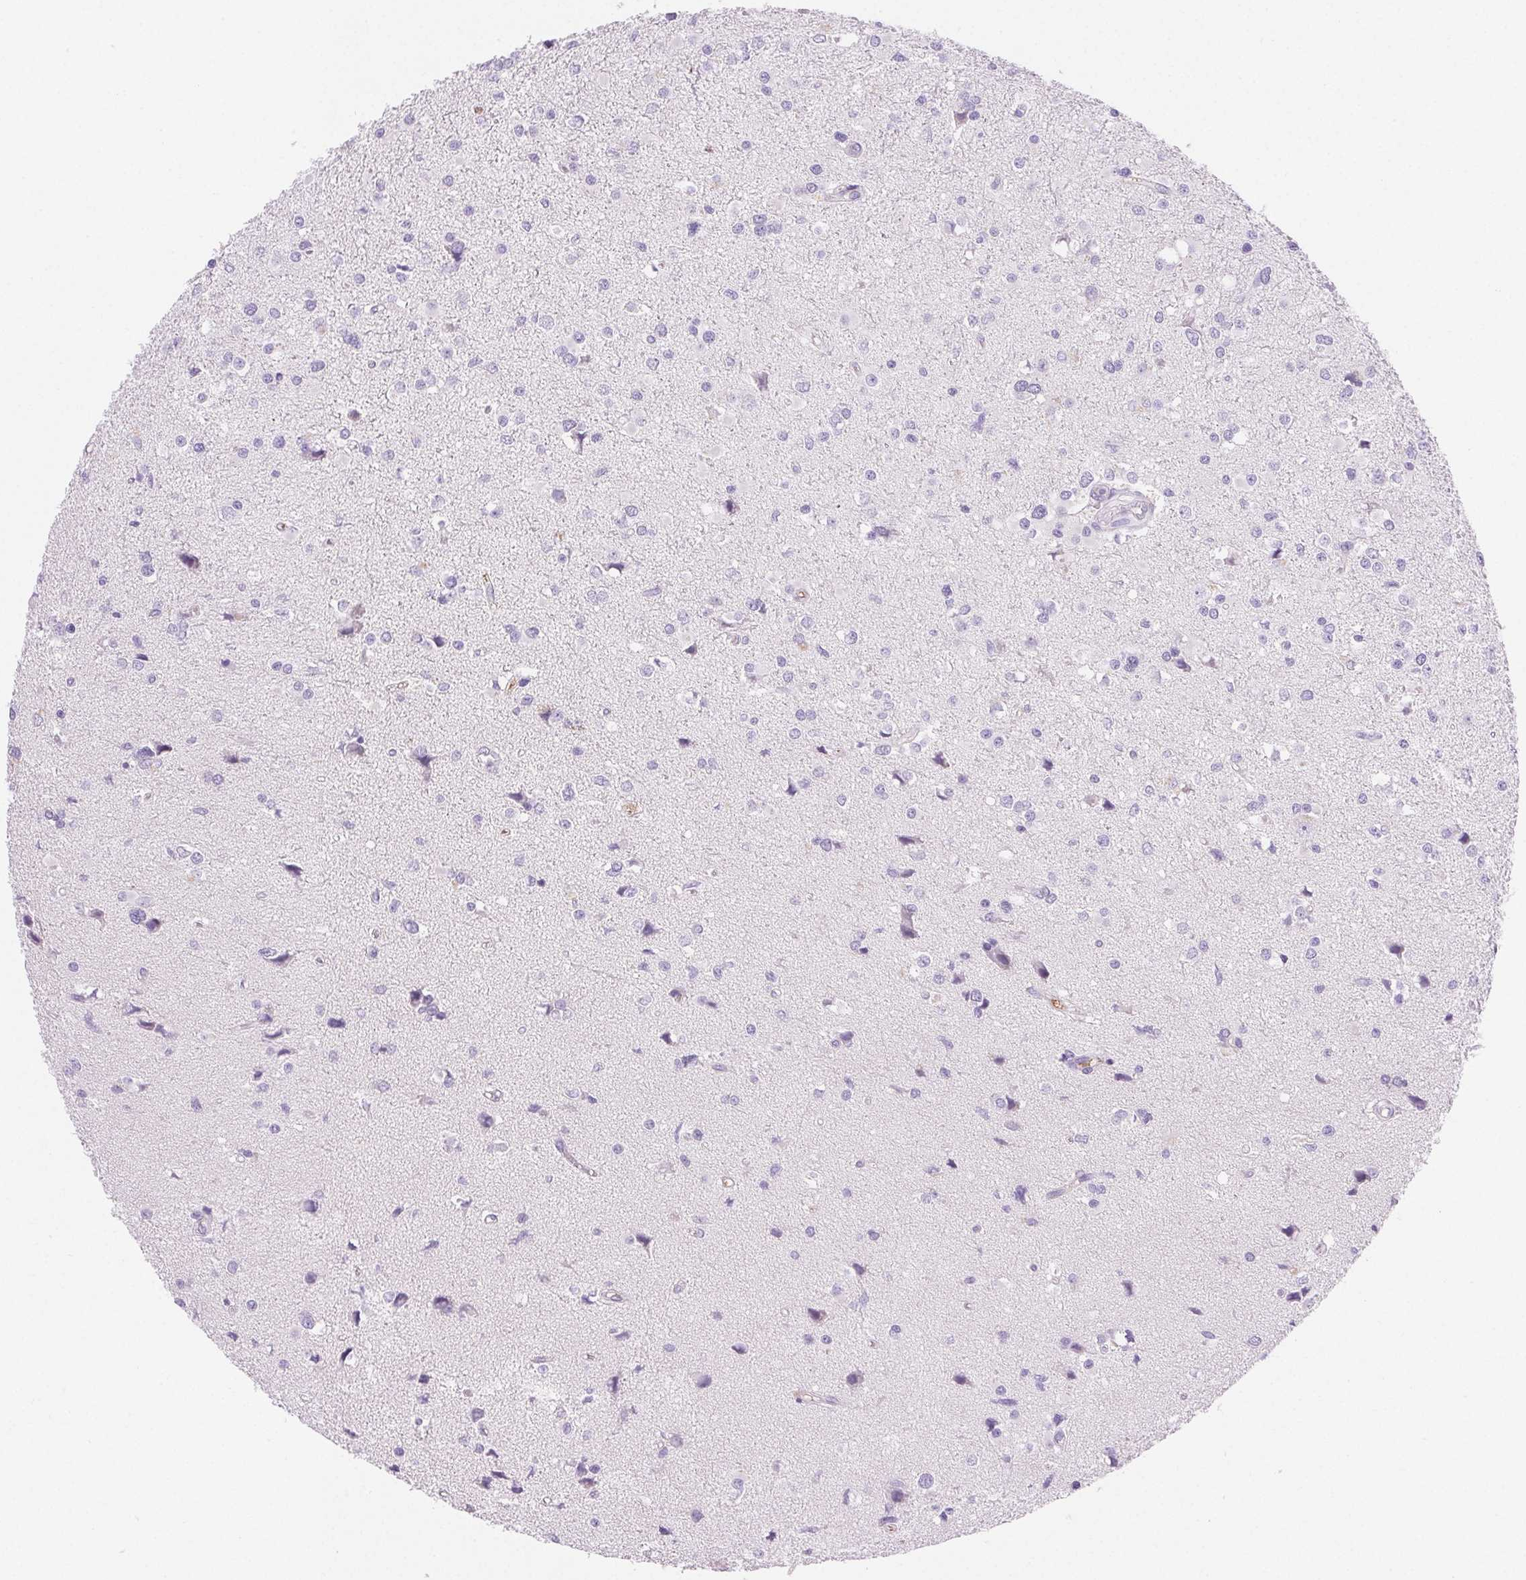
{"staining": {"intensity": "negative", "quantity": "none", "location": "none"}, "tissue": "glioma", "cell_type": "Tumor cells", "image_type": "cancer", "snomed": [{"axis": "morphology", "description": "Glioma, malignant, High grade"}, {"axis": "topography", "description": "Brain"}], "caption": "Protein analysis of high-grade glioma (malignant) displays no significant staining in tumor cells. The staining was performed using DAB to visualize the protein expression in brown, while the nuclei were stained in blue with hematoxylin (Magnification: 20x).", "gene": "FGA", "patient": {"sex": "male", "age": 54}}